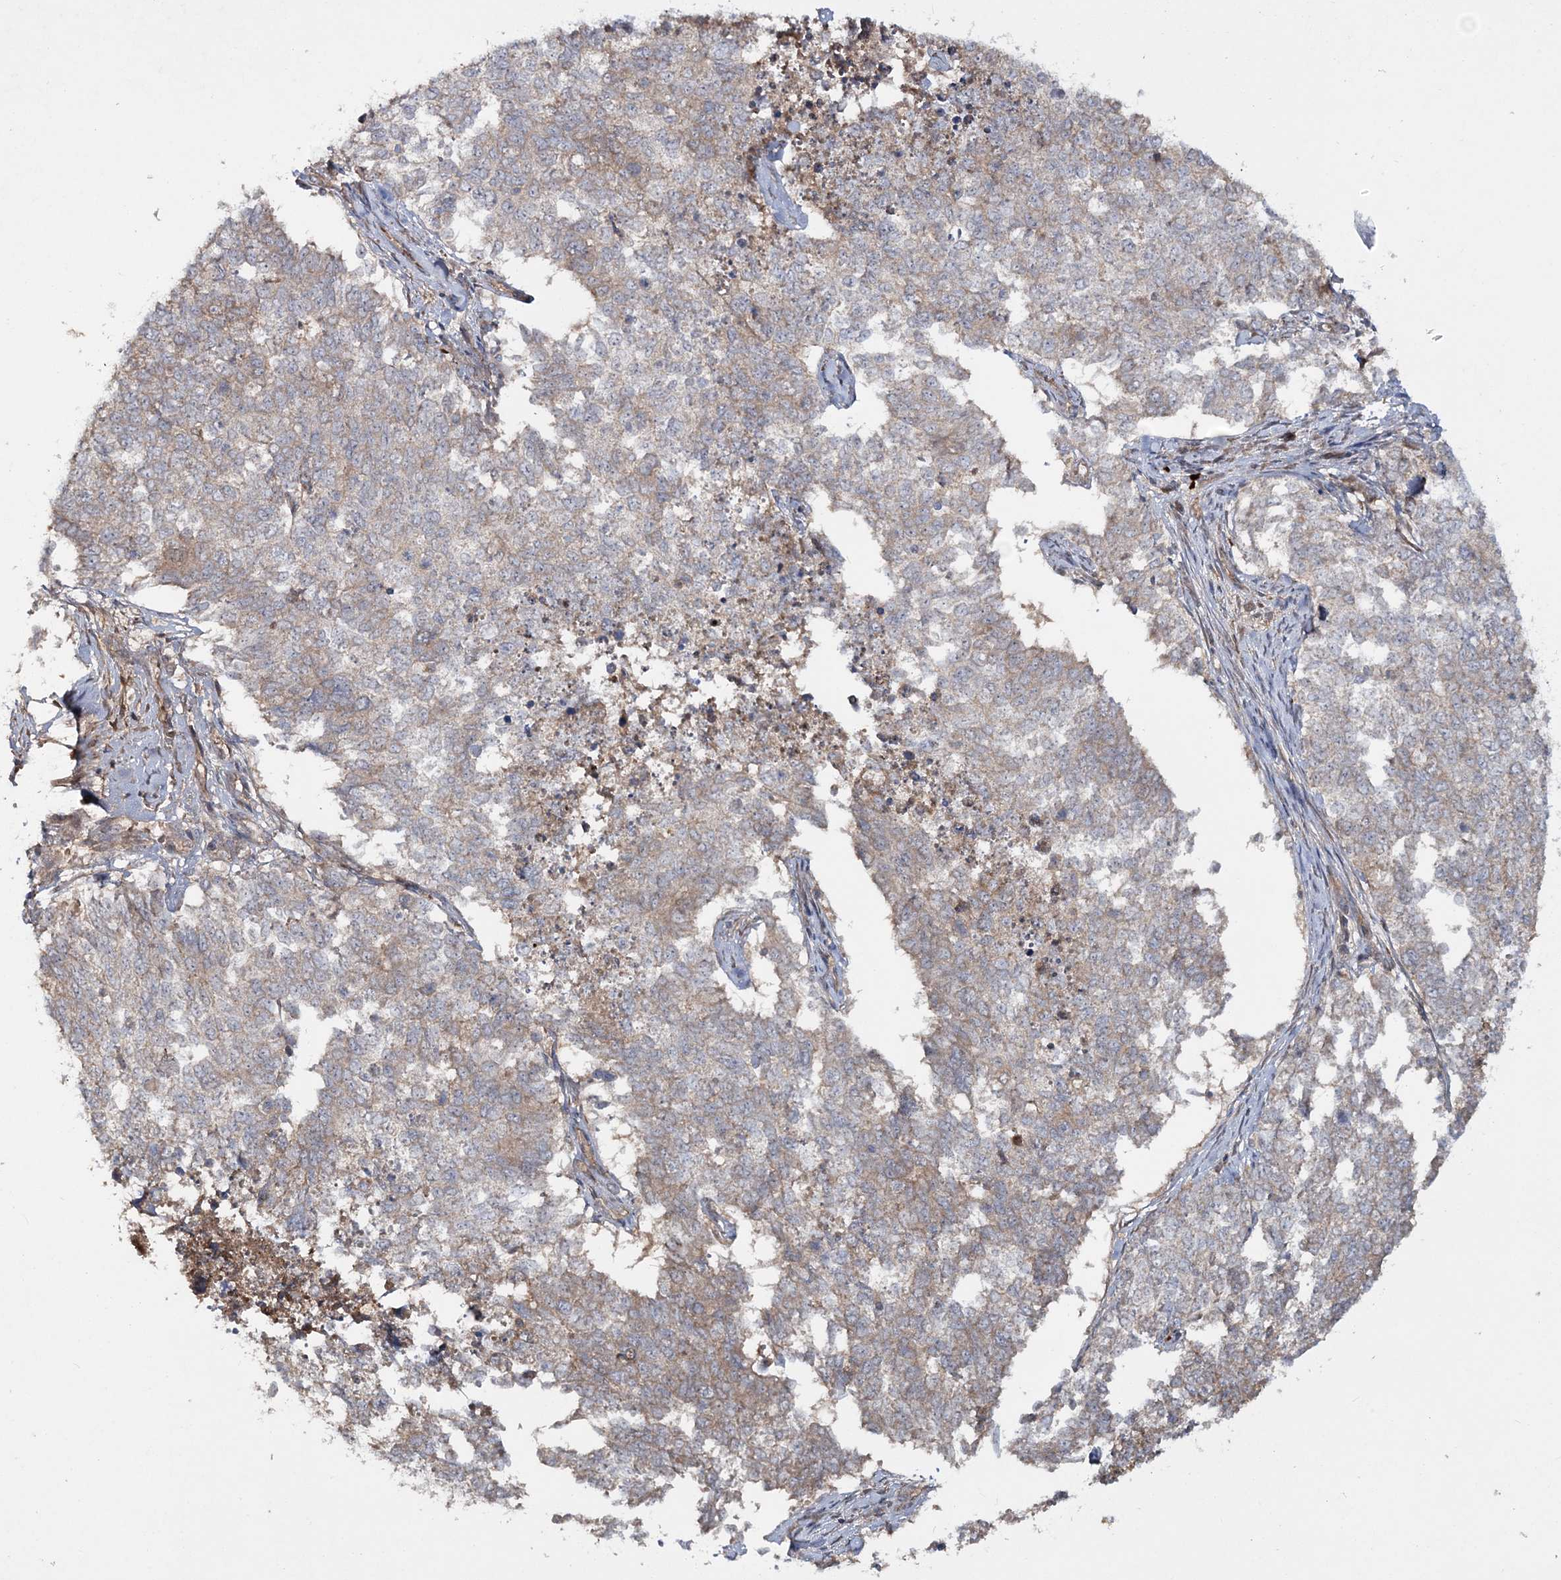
{"staining": {"intensity": "weak", "quantity": "25%-75%", "location": "cytoplasmic/membranous"}, "tissue": "cervical cancer", "cell_type": "Tumor cells", "image_type": "cancer", "snomed": [{"axis": "morphology", "description": "Squamous cell carcinoma, NOS"}, {"axis": "topography", "description": "Cervix"}], "caption": "Cervical cancer stained for a protein (brown) exhibits weak cytoplasmic/membranous positive staining in approximately 25%-75% of tumor cells.", "gene": "MOCS2", "patient": {"sex": "female", "age": 63}}